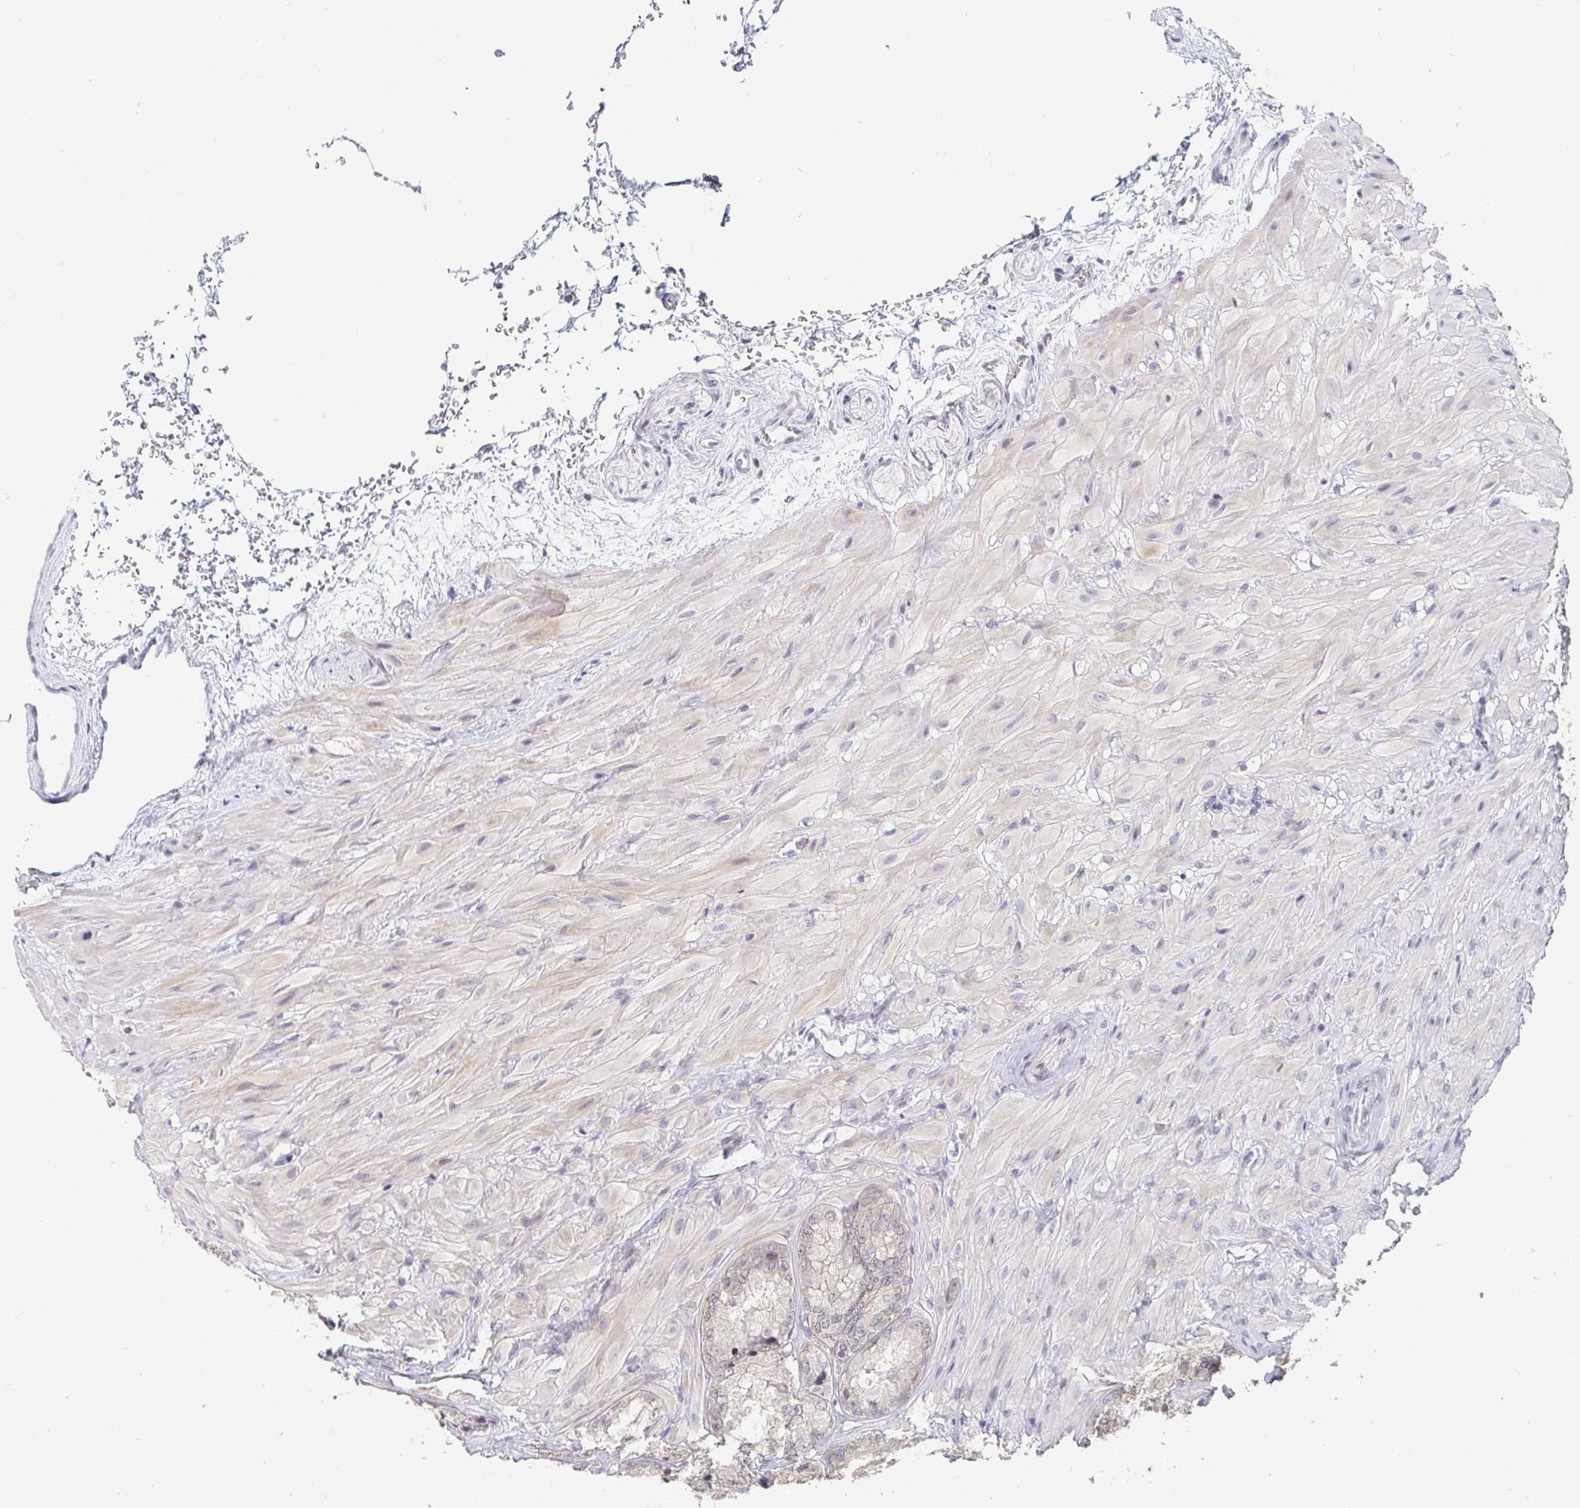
{"staining": {"intensity": "moderate", "quantity": "<25%", "location": "cytoplasmic/membranous"}, "tissue": "seminal vesicle", "cell_type": "Glandular cells", "image_type": "normal", "snomed": [{"axis": "morphology", "description": "Normal tissue, NOS"}, {"axis": "topography", "description": "Seminal veicle"}], "caption": "Normal seminal vesicle shows moderate cytoplasmic/membranous staining in about <25% of glandular cells, visualized by immunohistochemistry. The staining is performed using DAB (3,3'-diaminobenzidine) brown chromogen to label protein expression. The nuclei are counter-stained blue using hematoxylin.", "gene": "NME9", "patient": {"sex": "male", "age": 47}}